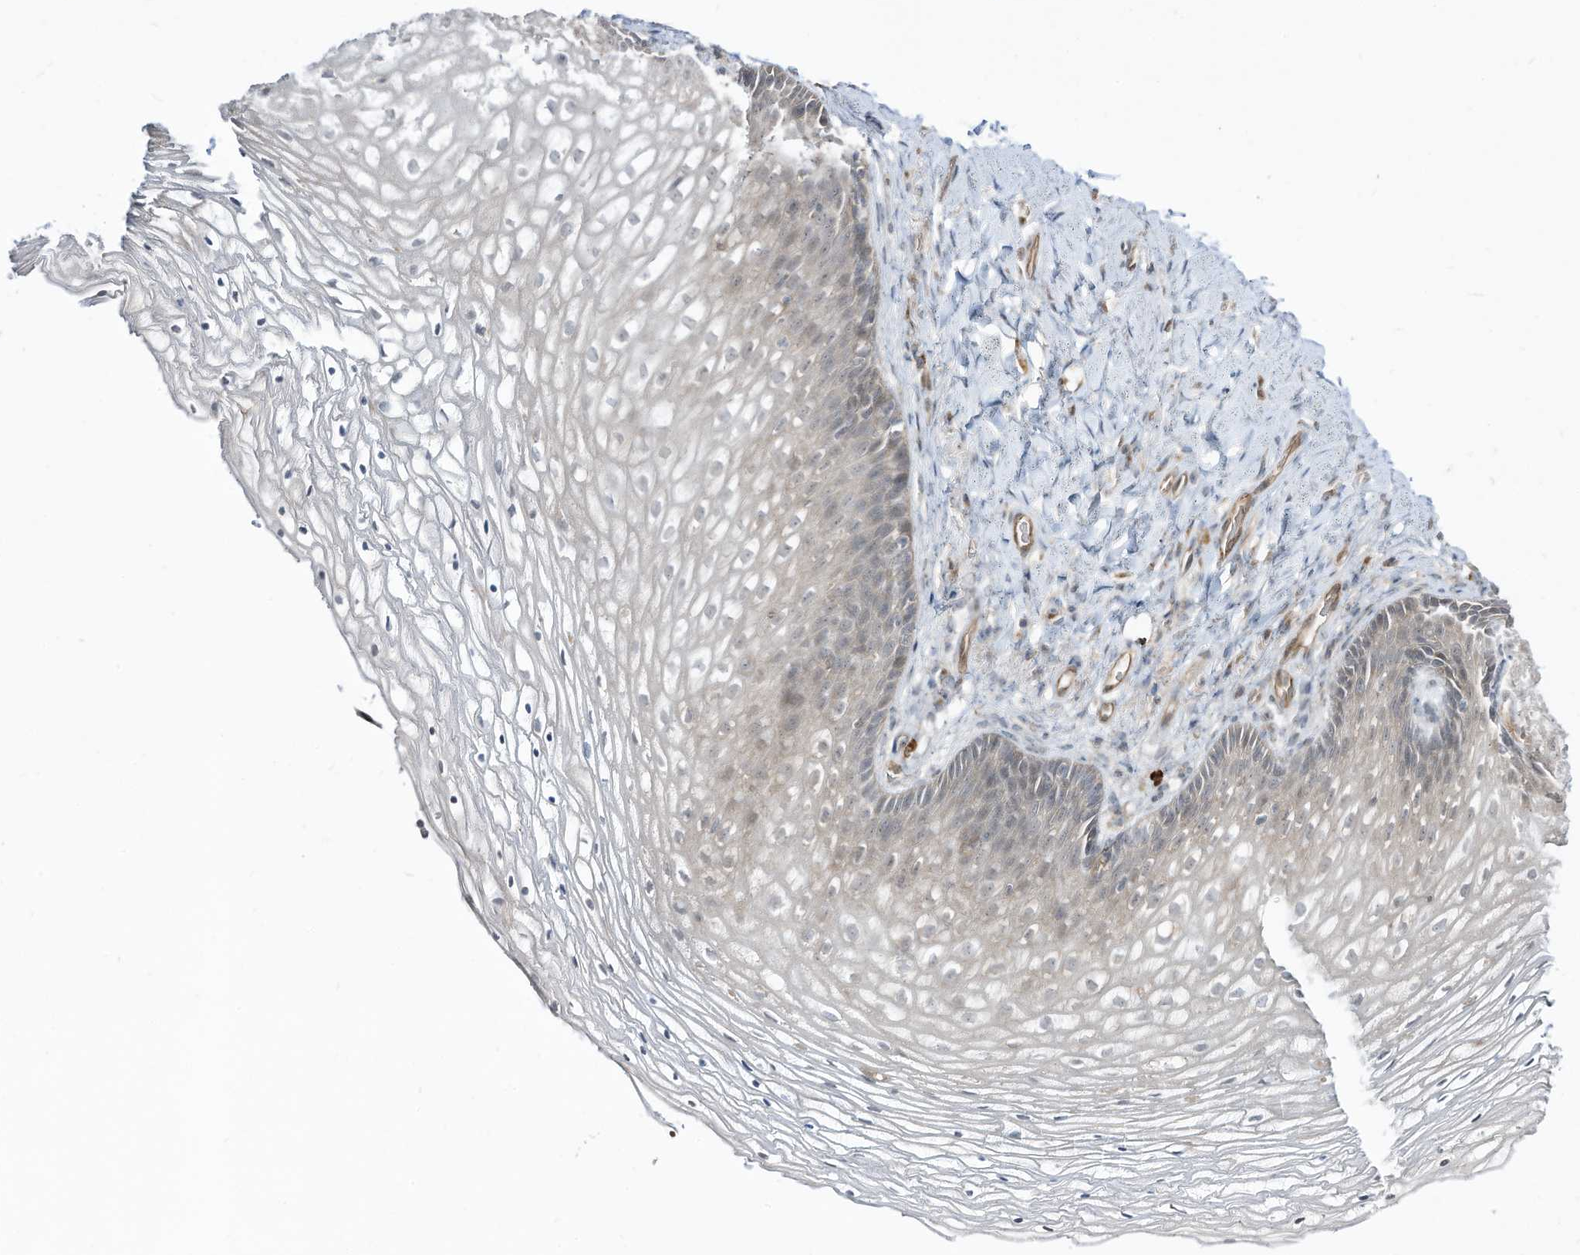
{"staining": {"intensity": "weak", "quantity": "<25%", "location": "cytoplasmic/membranous,nuclear"}, "tissue": "vagina", "cell_type": "Squamous epithelial cells", "image_type": "normal", "snomed": [{"axis": "morphology", "description": "Normal tissue, NOS"}, {"axis": "topography", "description": "Vagina"}], "caption": "This is a image of immunohistochemistry (IHC) staining of benign vagina, which shows no staining in squamous epithelial cells.", "gene": "DZIP3", "patient": {"sex": "female", "age": 60}}